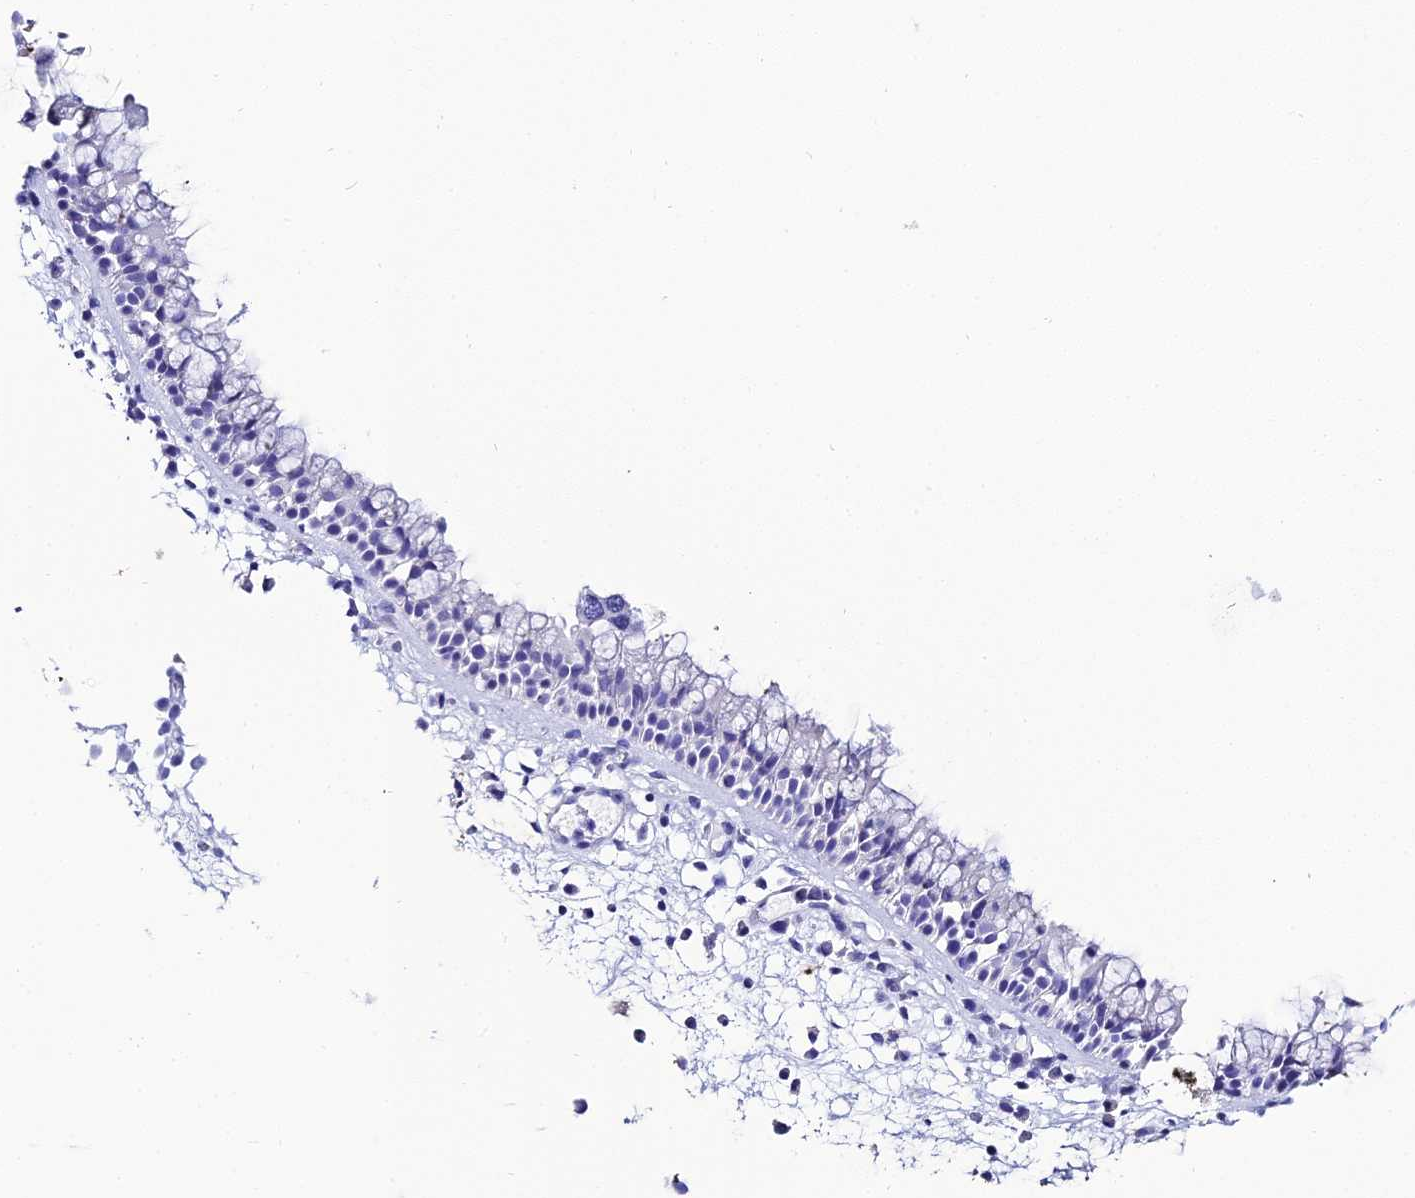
{"staining": {"intensity": "negative", "quantity": "none", "location": "none"}, "tissue": "nasopharynx", "cell_type": "Respiratory epithelial cells", "image_type": "normal", "snomed": [{"axis": "morphology", "description": "Normal tissue, NOS"}, {"axis": "morphology", "description": "Inflammation, NOS"}, {"axis": "morphology", "description": "Malignant melanoma, Metastatic site"}, {"axis": "topography", "description": "Nasopharynx"}], "caption": "Protein analysis of unremarkable nasopharynx displays no significant positivity in respiratory epithelial cells. (DAB immunohistochemistry (IHC) with hematoxylin counter stain).", "gene": "CELA3A", "patient": {"sex": "male", "age": 70}}